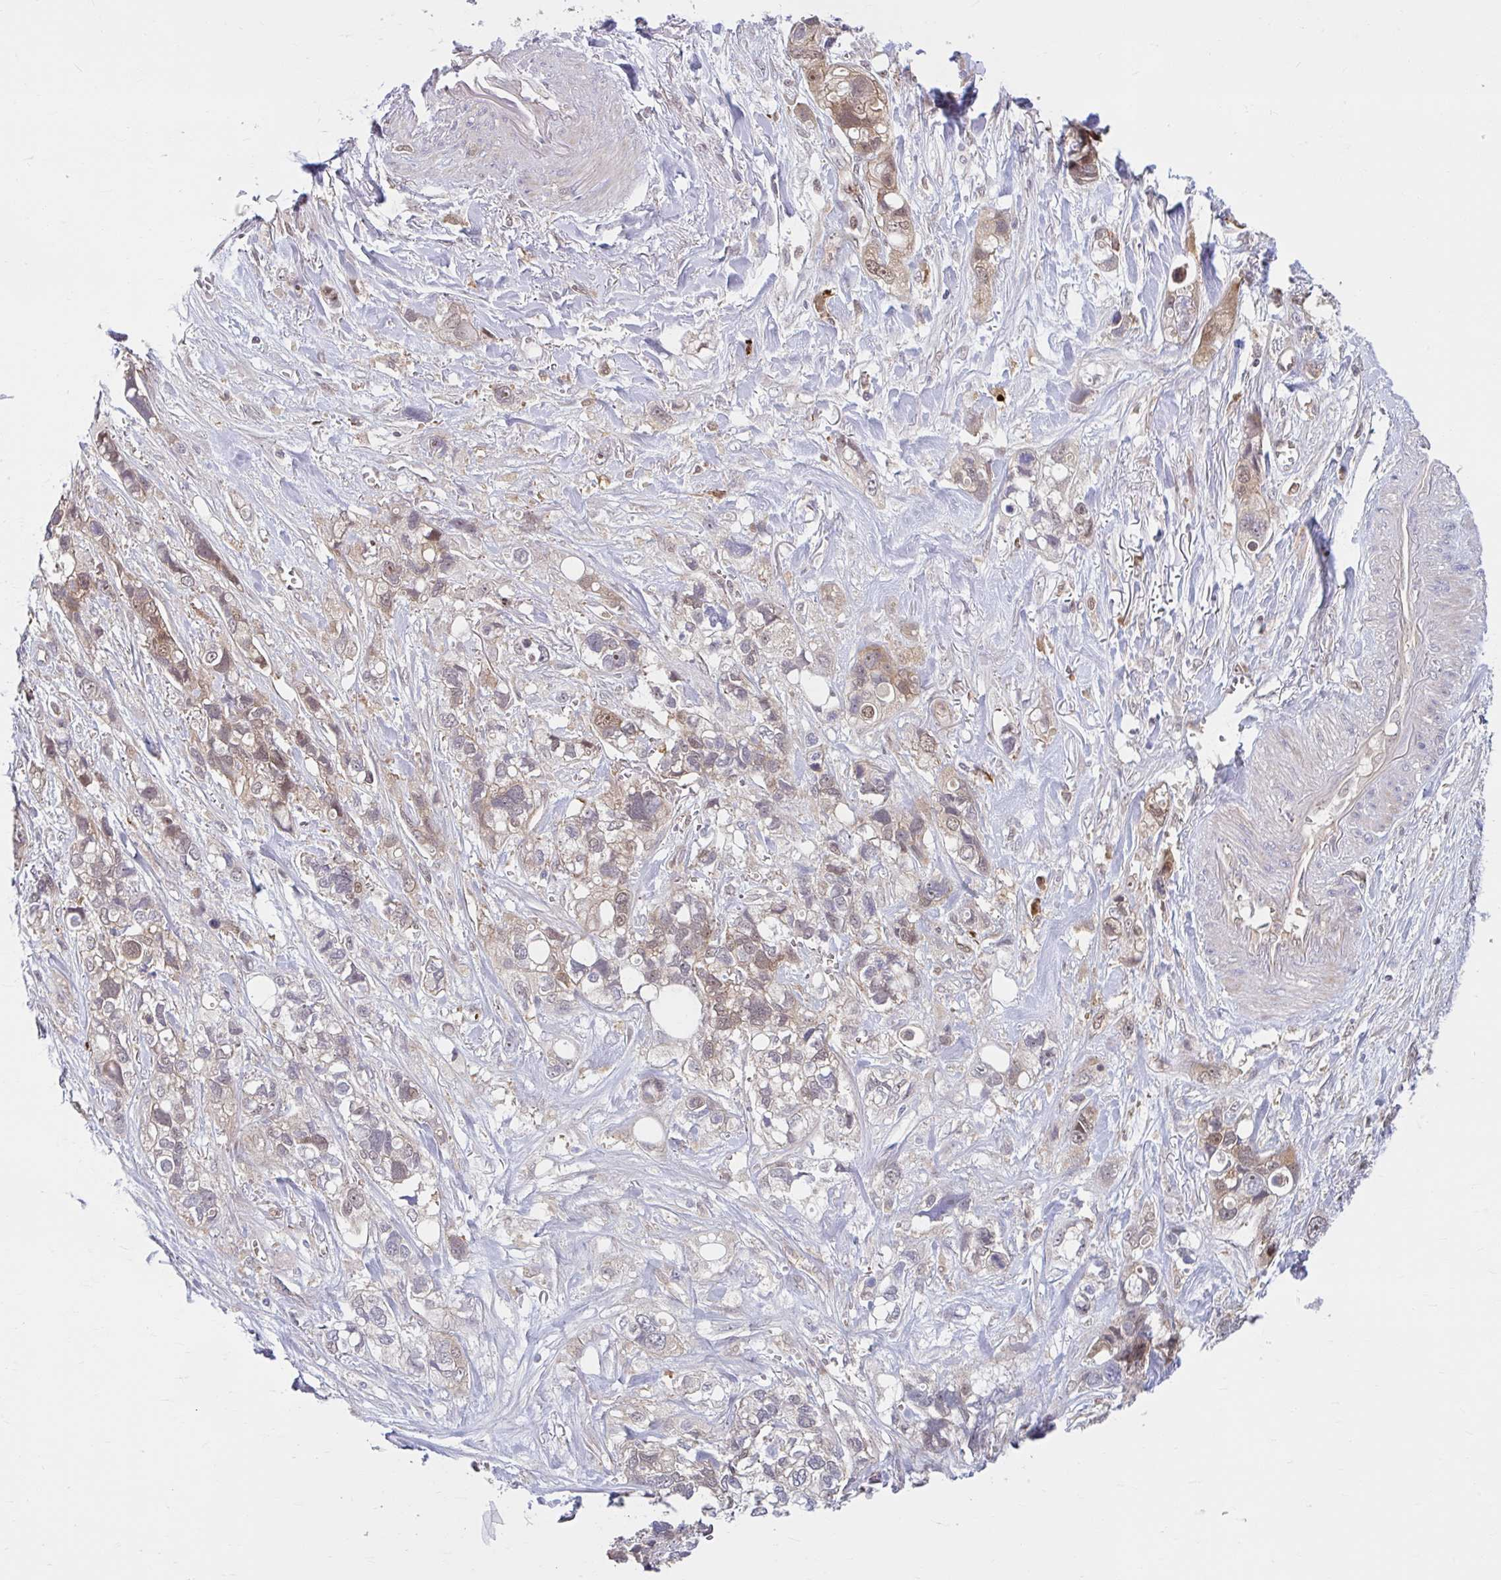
{"staining": {"intensity": "weak", "quantity": "25%-75%", "location": "cytoplasmic/membranous,nuclear"}, "tissue": "stomach cancer", "cell_type": "Tumor cells", "image_type": "cancer", "snomed": [{"axis": "morphology", "description": "Adenocarcinoma, NOS"}, {"axis": "topography", "description": "Stomach, upper"}], "caption": "Protein staining of stomach cancer tissue demonstrates weak cytoplasmic/membranous and nuclear positivity in approximately 25%-75% of tumor cells.", "gene": "HMBS", "patient": {"sex": "female", "age": 81}}